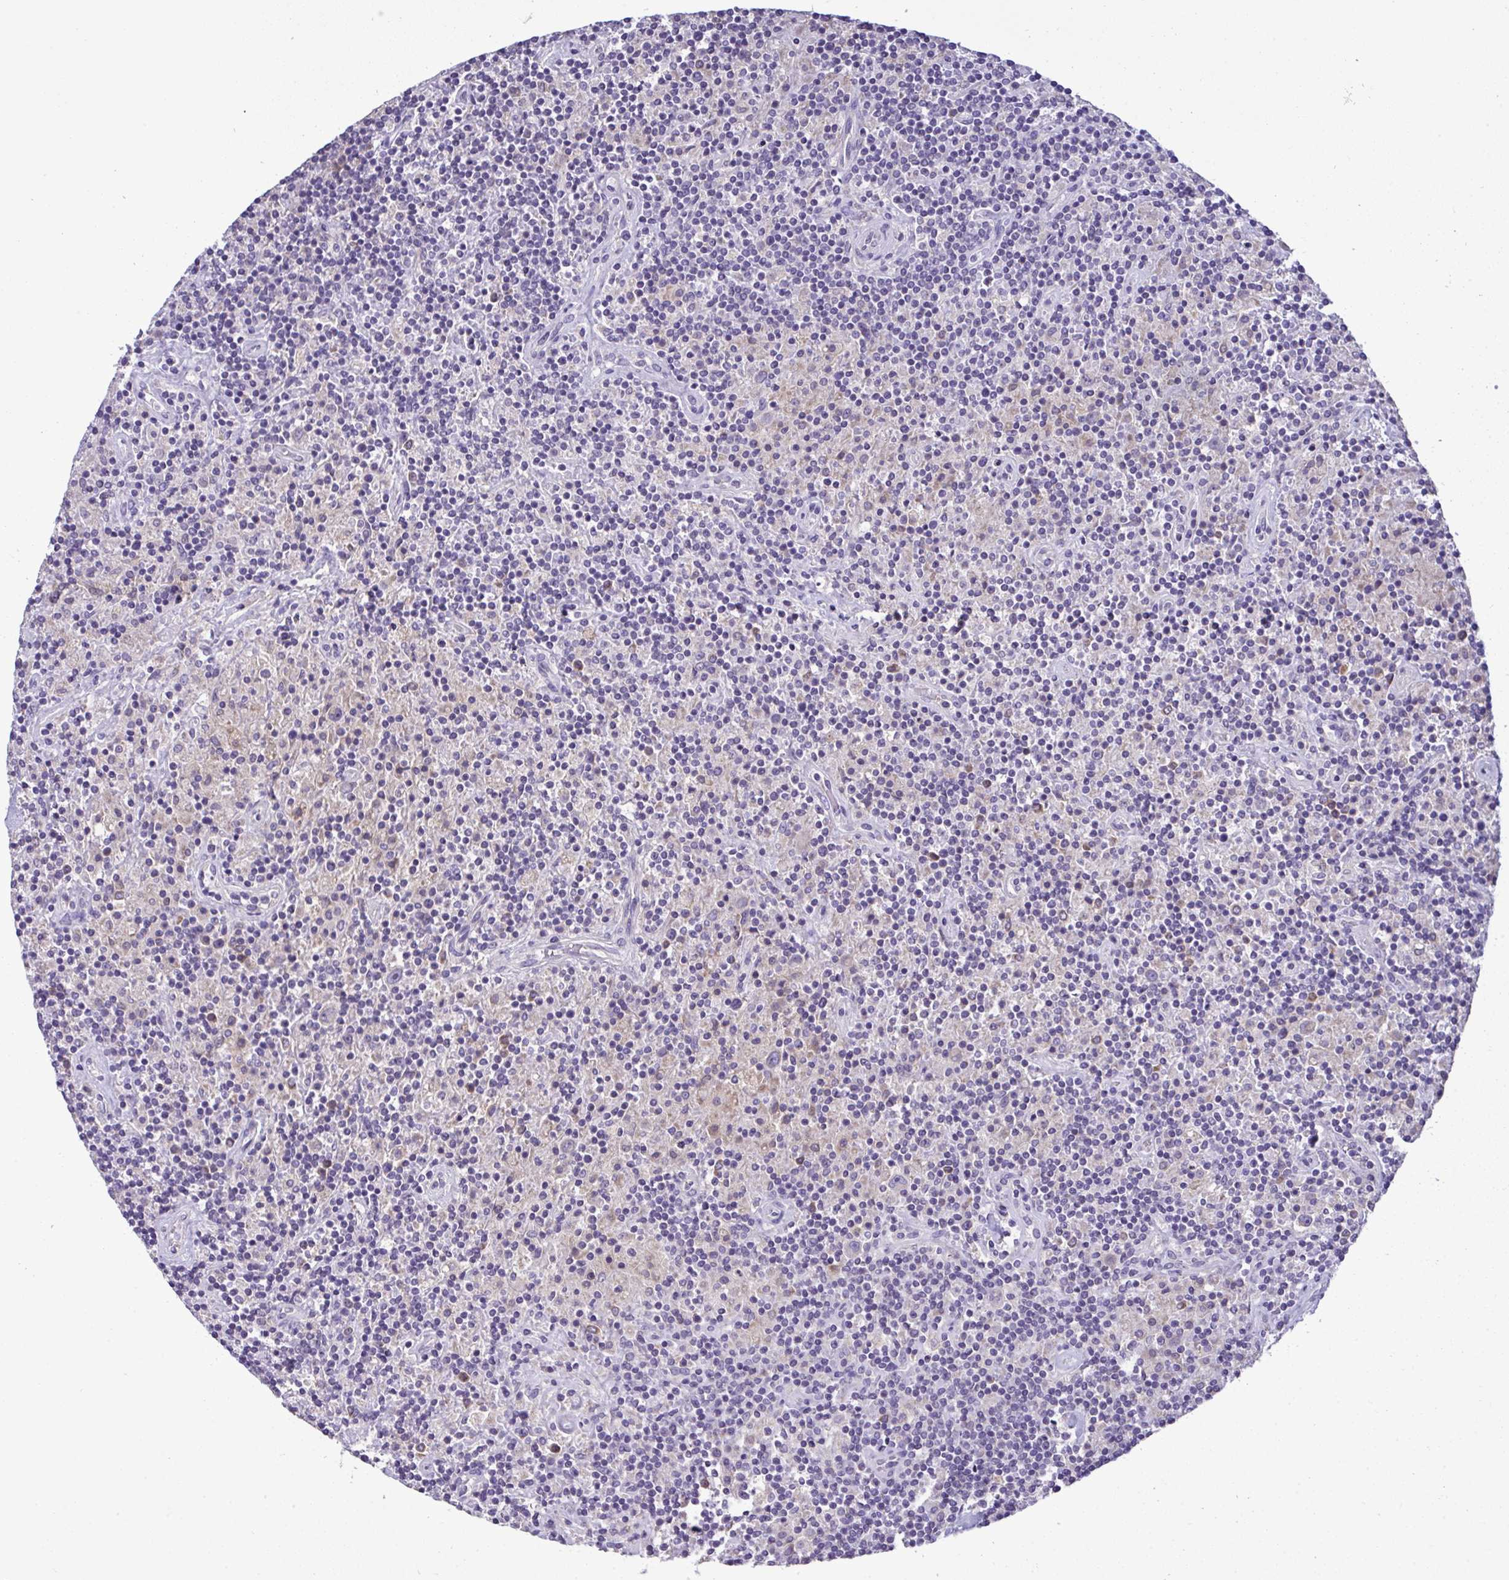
{"staining": {"intensity": "negative", "quantity": "none", "location": "none"}, "tissue": "lymphoma", "cell_type": "Tumor cells", "image_type": "cancer", "snomed": [{"axis": "morphology", "description": "Hodgkin's disease, NOS"}, {"axis": "topography", "description": "Lymph node"}], "caption": "DAB immunohistochemical staining of lymphoma exhibits no significant expression in tumor cells. Nuclei are stained in blue.", "gene": "ST8SIA2", "patient": {"sex": "male", "age": 70}}